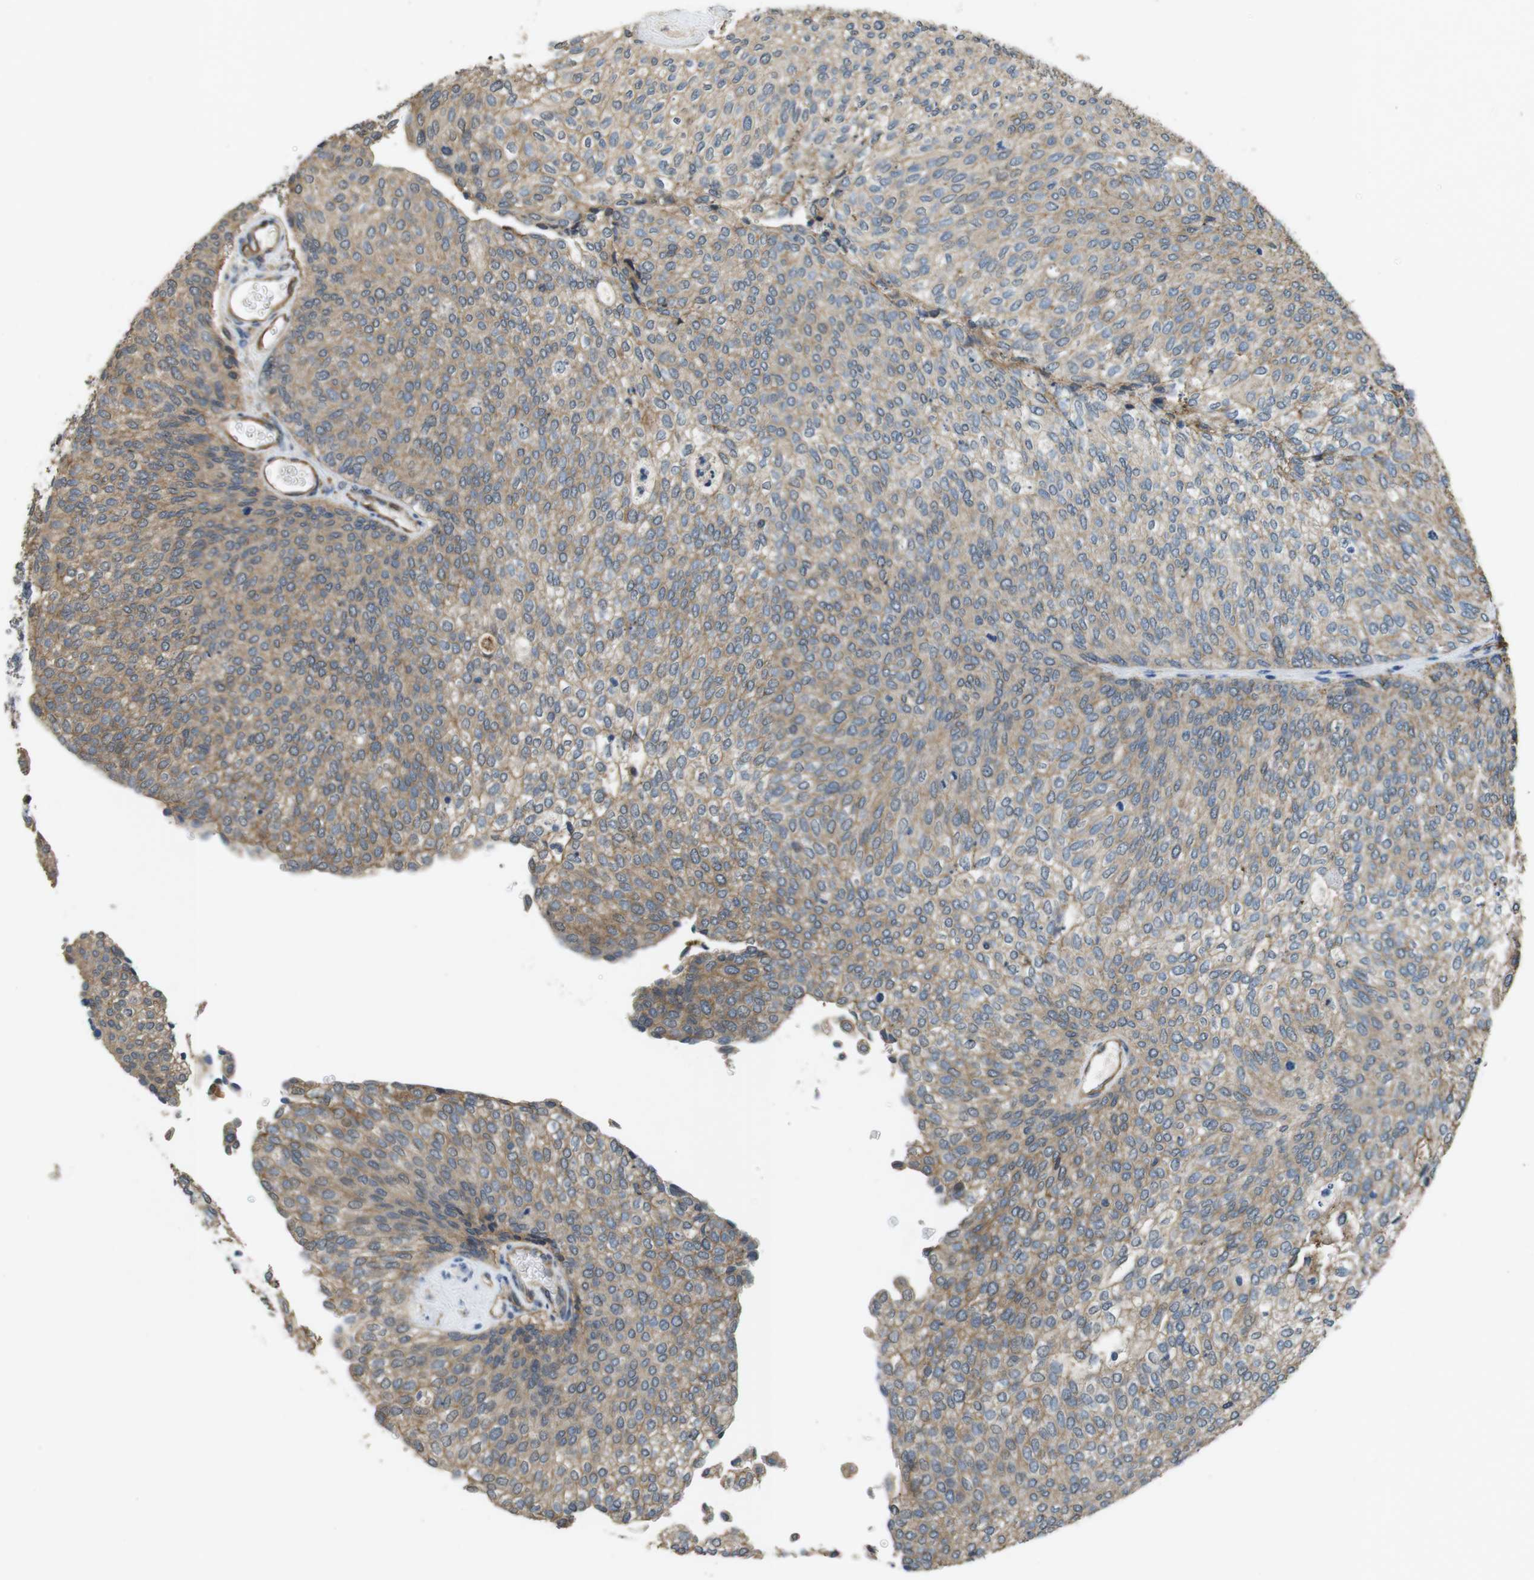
{"staining": {"intensity": "moderate", "quantity": ">75%", "location": "cytoplasmic/membranous"}, "tissue": "urothelial cancer", "cell_type": "Tumor cells", "image_type": "cancer", "snomed": [{"axis": "morphology", "description": "Urothelial carcinoma, Low grade"}, {"axis": "topography", "description": "Urinary bladder"}], "caption": "The immunohistochemical stain labels moderate cytoplasmic/membranous positivity in tumor cells of urothelial cancer tissue. Immunohistochemistry (ihc) stains the protein of interest in brown and the nuclei are stained blue.", "gene": "CLDN7", "patient": {"sex": "female", "age": 79}}